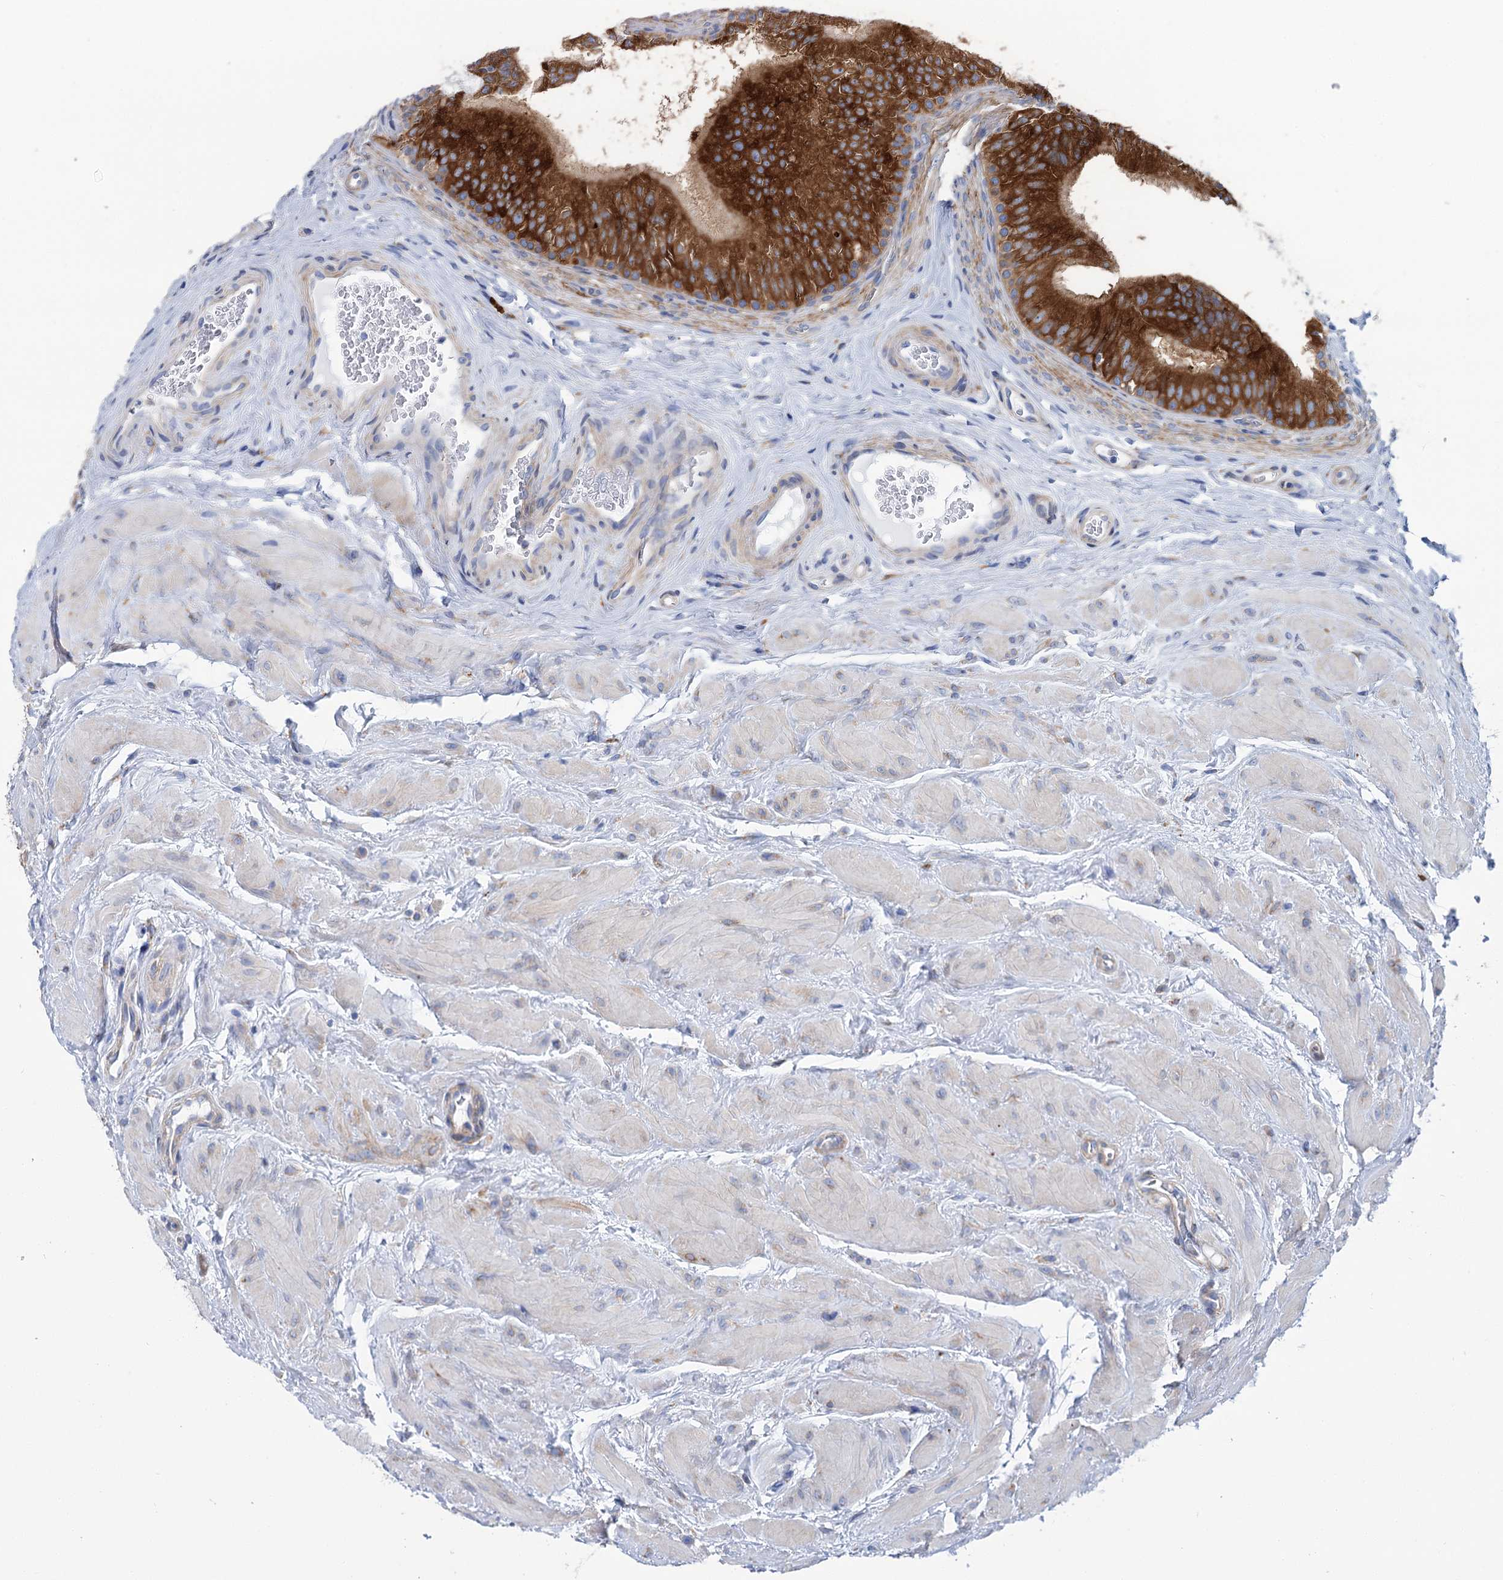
{"staining": {"intensity": "strong", "quantity": ">75%", "location": "cytoplasmic/membranous"}, "tissue": "epididymis", "cell_type": "Glandular cells", "image_type": "normal", "snomed": [{"axis": "morphology", "description": "Normal tissue, NOS"}, {"axis": "topography", "description": "Epididymis"}], "caption": "IHC image of benign human epididymis stained for a protein (brown), which reveals high levels of strong cytoplasmic/membranous staining in approximately >75% of glandular cells.", "gene": "SHE", "patient": {"sex": "male", "age": 46}}